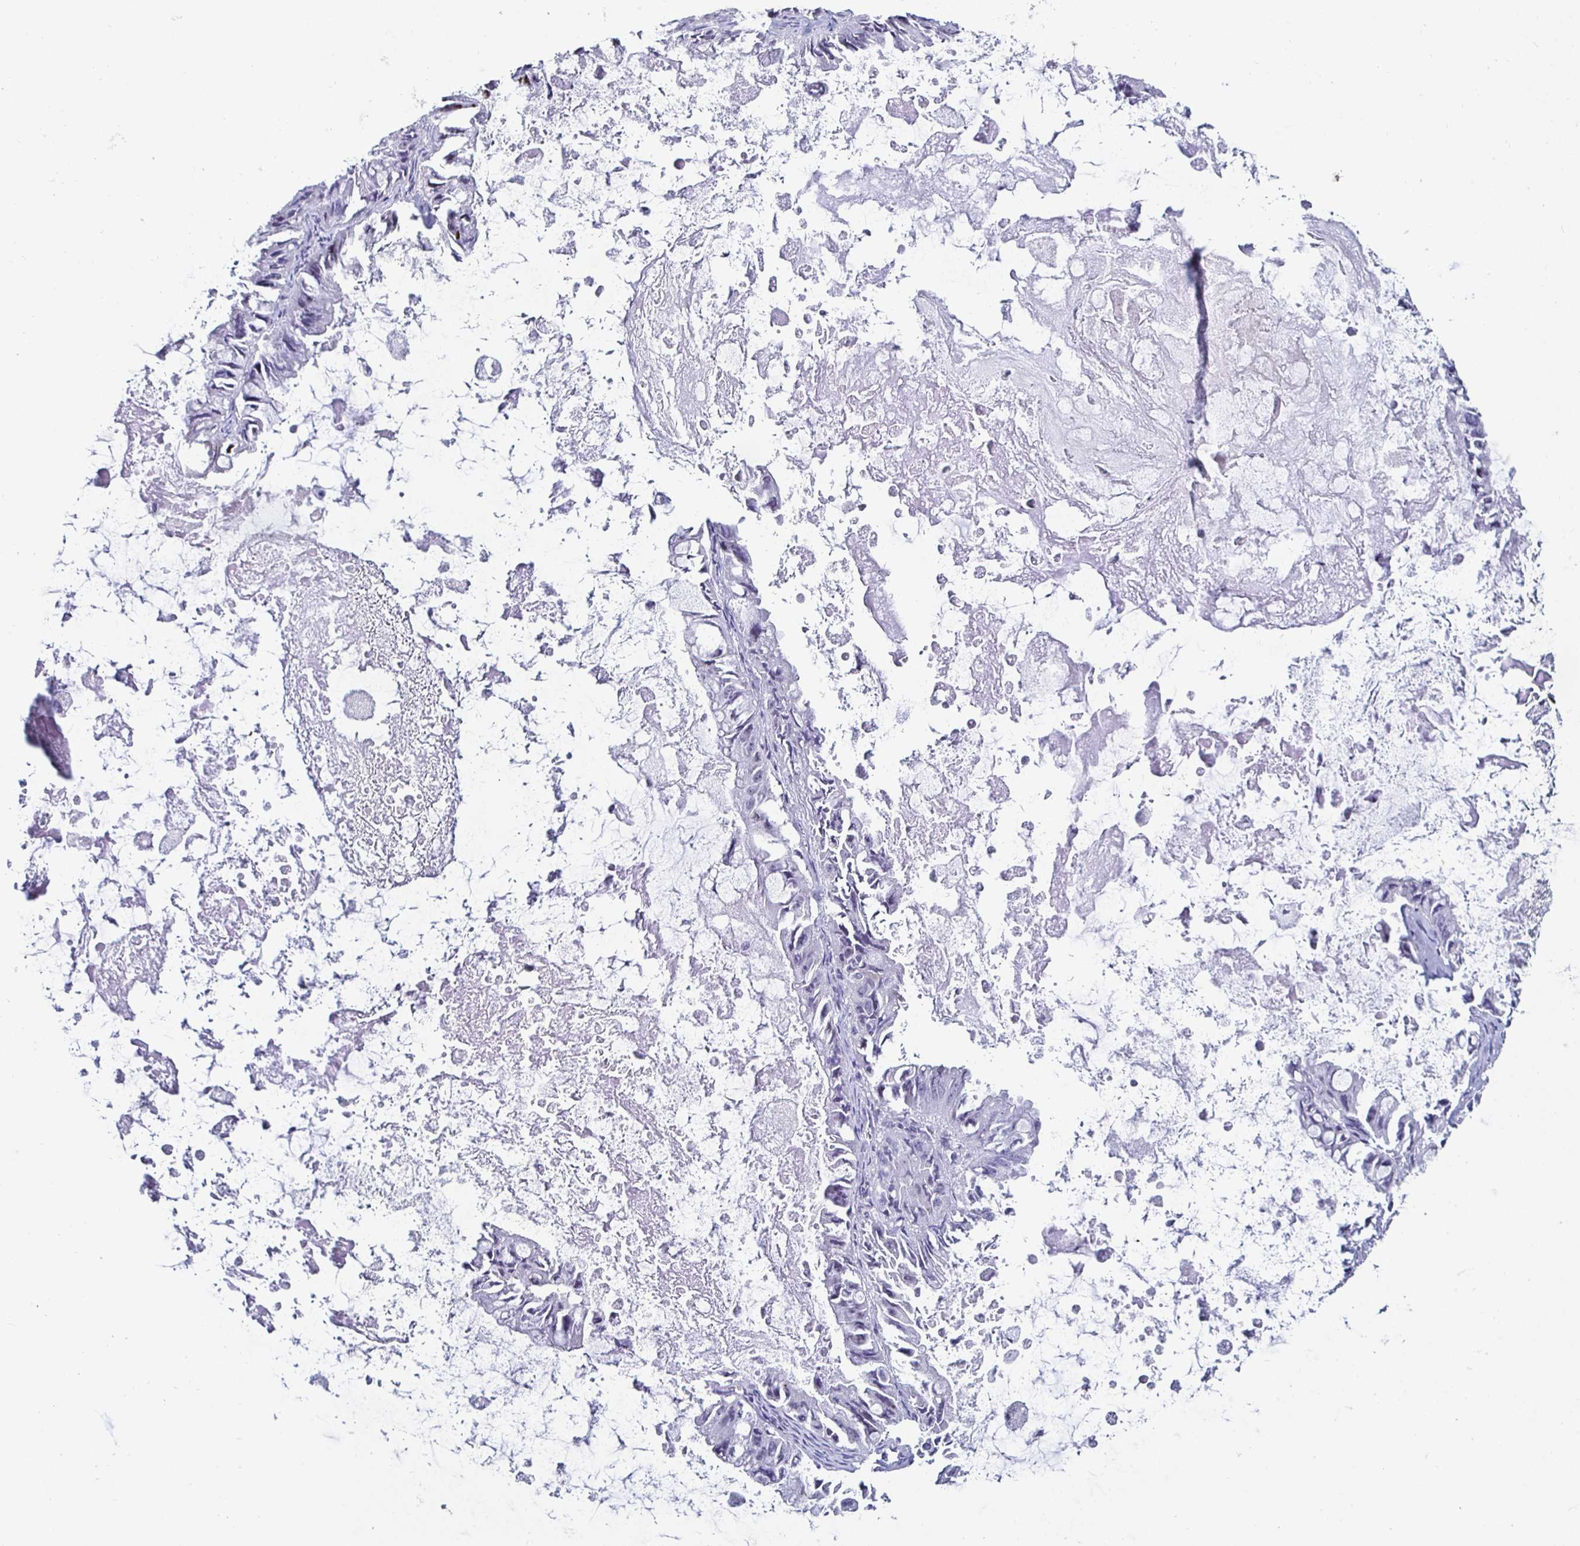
{"staining": {"intensity": "strong", "quantity": "25%-75%", "location": "nuclear"}, "tissue": "ovarian cancer", "cell_type": "Tumor cells", "image_type": "cancer", "snomed": [{"axis": "morphology", "description": "Cystadenocarcinoma, mucinous, NOS"}, {"axis": "topography", "description": "Ovary"}], "caption": "Immunohistochemistry micrograph of ovarian cancer (mucinous cystadenocarcinoma) stained for a protein (brown), which shows high levels of strong nuclear staining in approximately 25%-75% of tumor cells.", "gene": "DDX39B", "patient": {"sex": "female", "age": 61}}